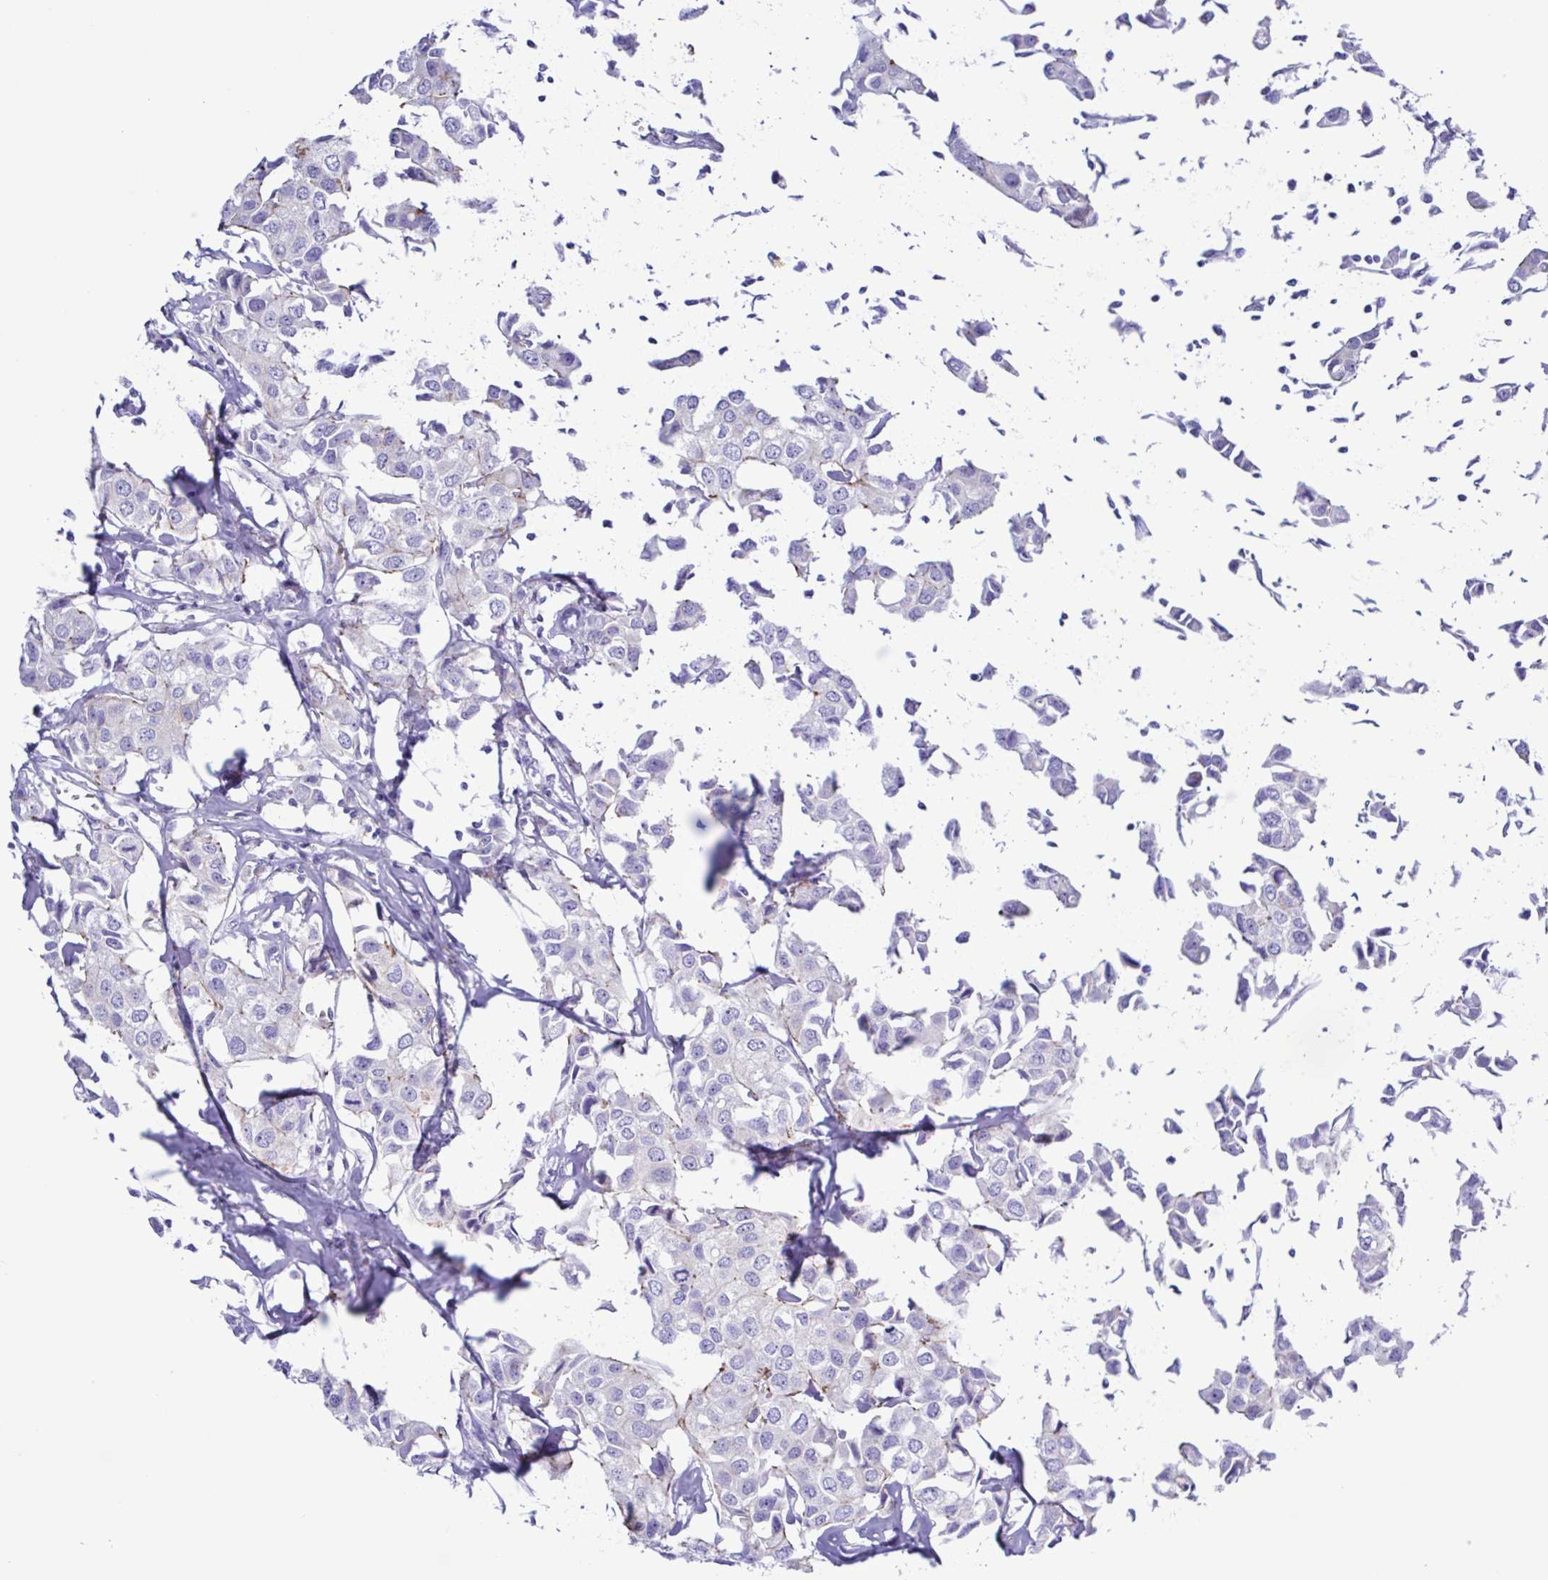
{"staining": {"intensity": "negative", "quantity": "none", "location": "none"}, "tissue": "breast cancer", "cell_type": "Tumor cells", "image_type": "cancer", "snomed": [{"axis": "morphology", "description": "Duct carcinoma"}, {"axis": "topography", "description": "Breast"}], "caption": "The image exhibits no significant expression in tumor cells of breast cancer.", "gene": "CYP11A1", "patient": {"sex": "female", "age": 80}}